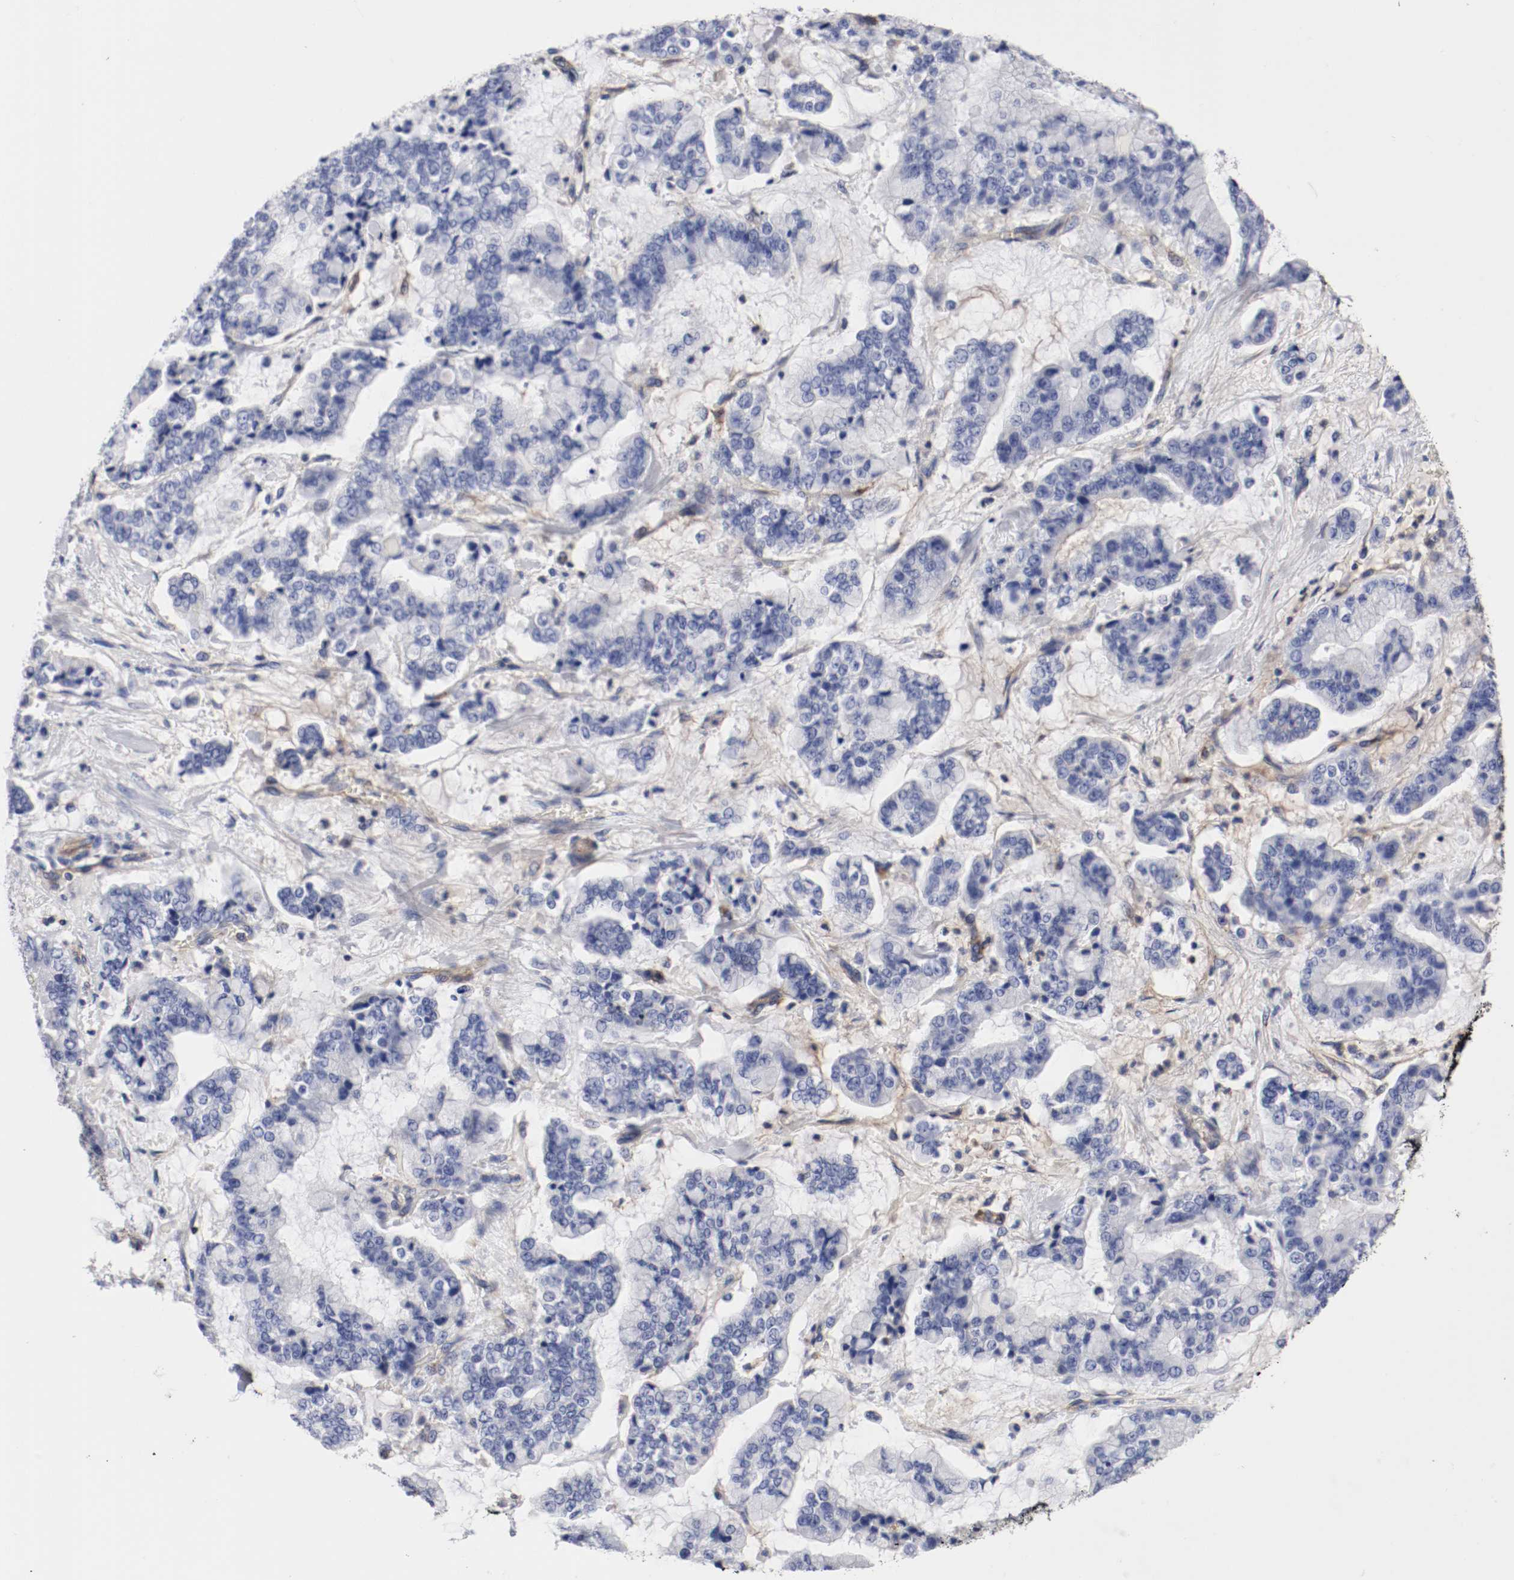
{"staining": {"intensity": "negative", "quantity": "none", "location": "none"}, "tissue": "stomach cancer", "cell_type": "Tumor cells", "image_type": "cancer", "snomed": [{"axis": "morphology", "description": "Normal tissue, NOS"}, {"axis": "morphology", "description": "Adenocarcinoma, NOS"}, {"axis": "topography", "description": "Stomach, upper"}, {"axis": "topography", "description": "Stomach"}], "caption": "Immunohistochemical staining of human stomach cancer (adenocarcinoma) reveals no significant positivity in tumor cells. The staining is performed using DAB (3,3'-diaminobenzidine) brown chromogen with nuclei counter-stained in using hematoxylin.", "gene": "IFITM1", "patient": {"sex": "male", "age": 76}}